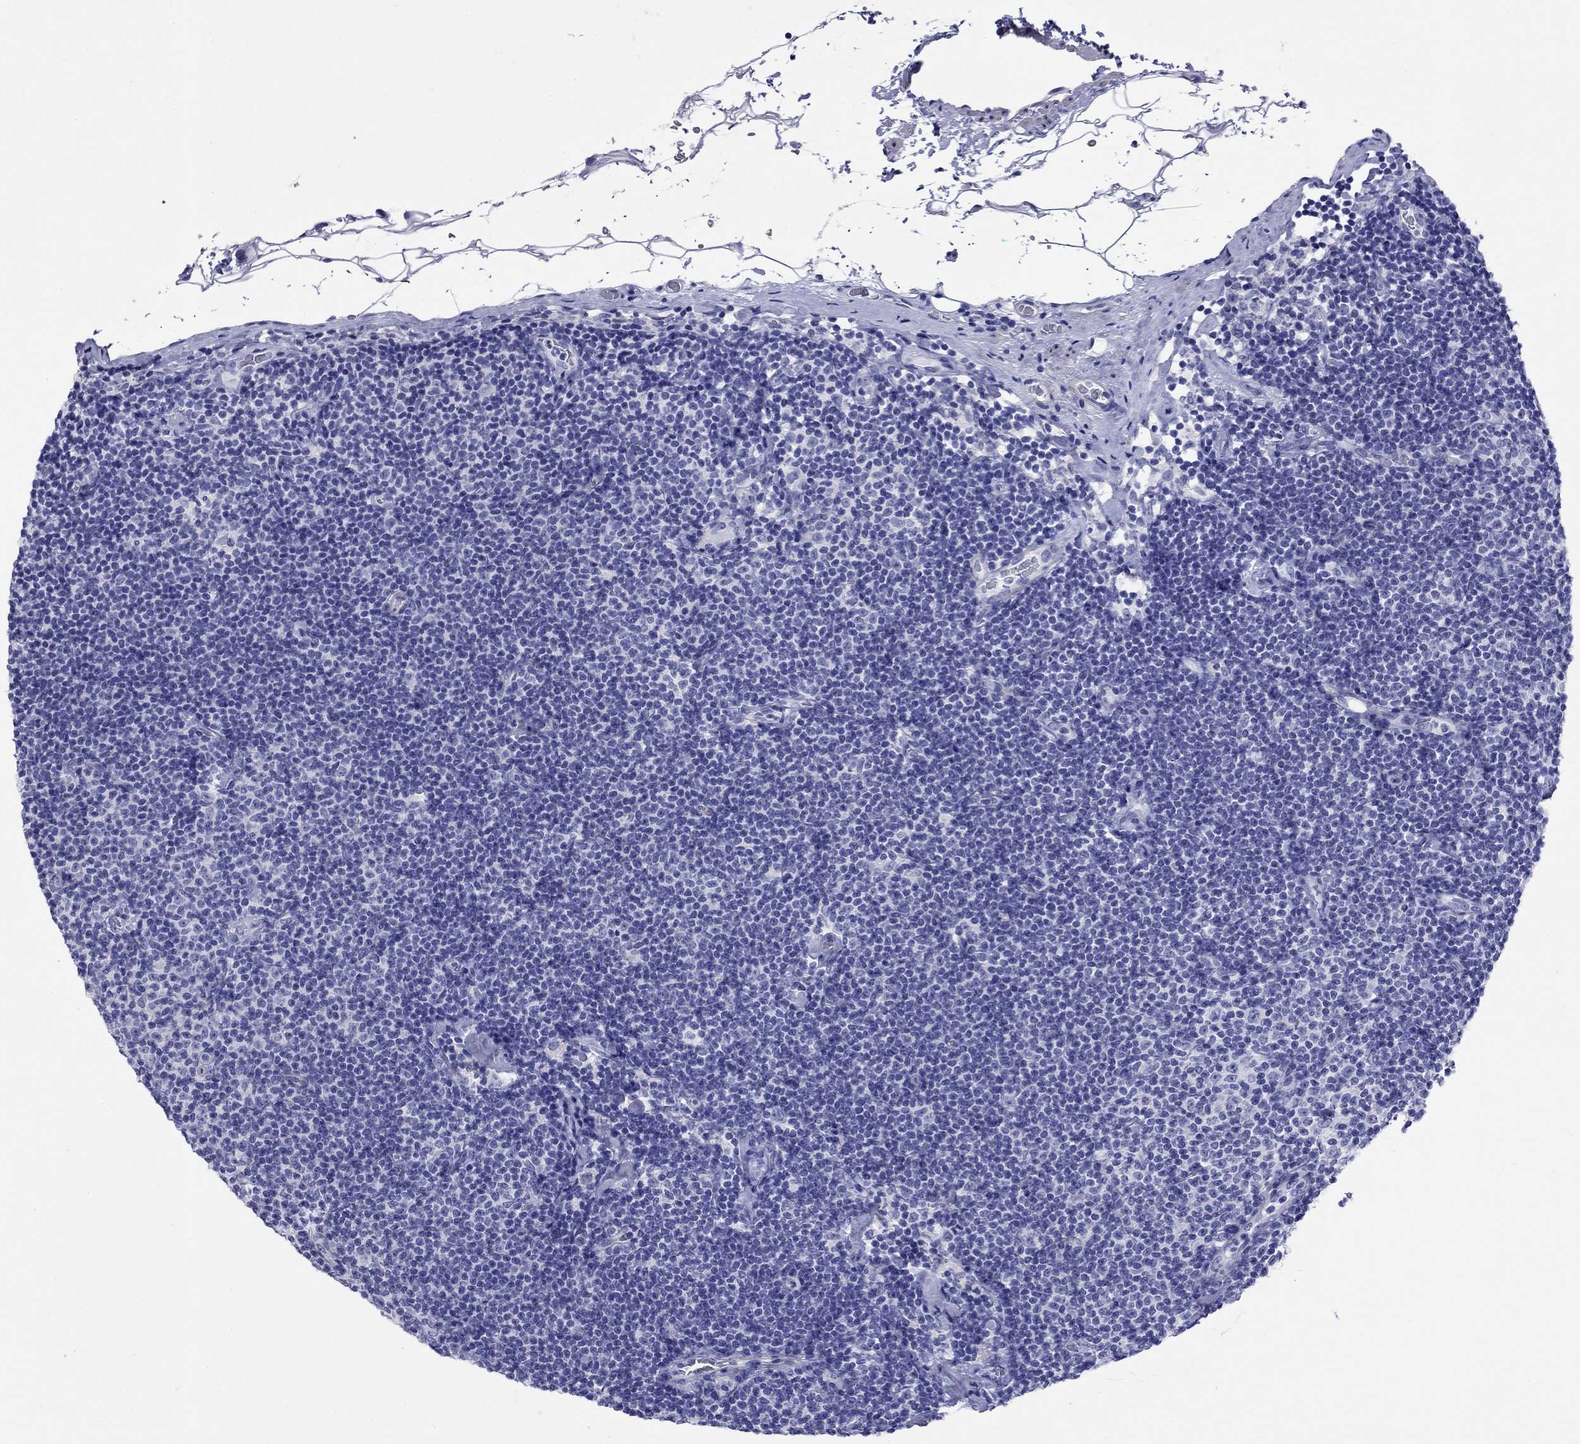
{"staining": {"intensity": "negative", "quantity": "none", "location": "none"}, "tissue": "lymphoma", "cell_type": "Tumor cells", "image_type": "cancer", "snomed": [{"axis": "morphology", "description": "Malignant lymphoma, non-Hodgkin's type, Low grade"}, {"axis": "topography", "description": "Lymph node"}], "caption": "Malignant lymphoma, non-Hodgkin's type (low-grade) was stained to show a protein in brown. There is no significant expression in tumor cells. Brightfield microscopy of IHC stained with DAB (3,3'-diaminobenzidine) (brown) and hematoxylin (blue), captured at high magnification.", "gene": "KIAA2012", "patient": {"sex": "male", "age": 81}}